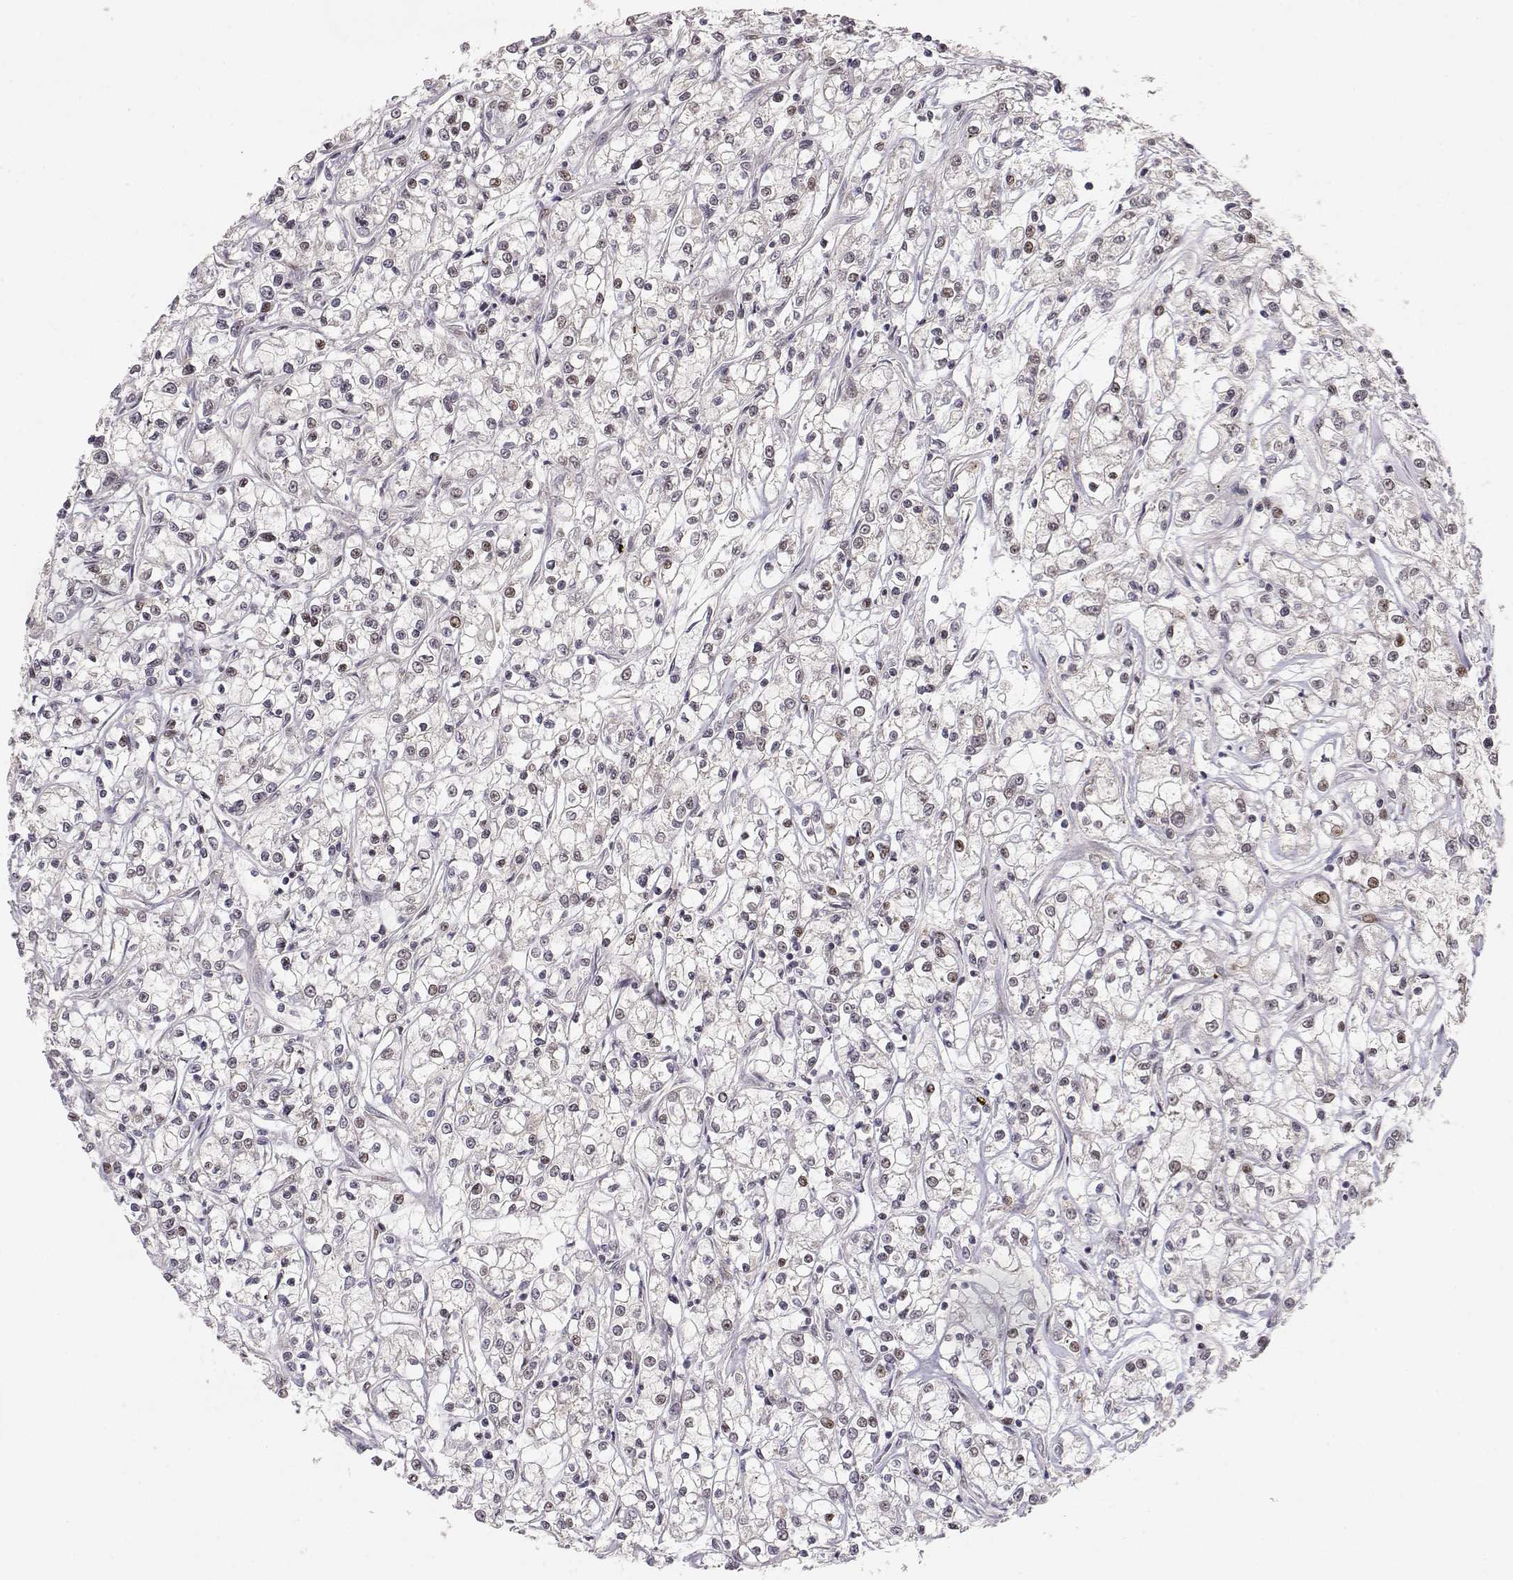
{"staining": {"intensity": "strong", "quantity": "25%-75%", "location": "nuclear"}, "tissue": "renal cancer", "cell_type": "Tumor cells", "image_type": "cancer", "snomed": [{"axis": "morphology", "description": "Adenocarcinoma, NOS"}, {"axis": "topography", "description": "Kidney"}], "caption": "Tumor cells demonstrate high levels of strong nuclear expression in about 25%-75% of cells in adenocarcinoma (renal). (DAB = brown stain, brightfield microscopy at high magnification).", "gene": "BRCA1", "patient": {"sex": "female", "age": 59}}